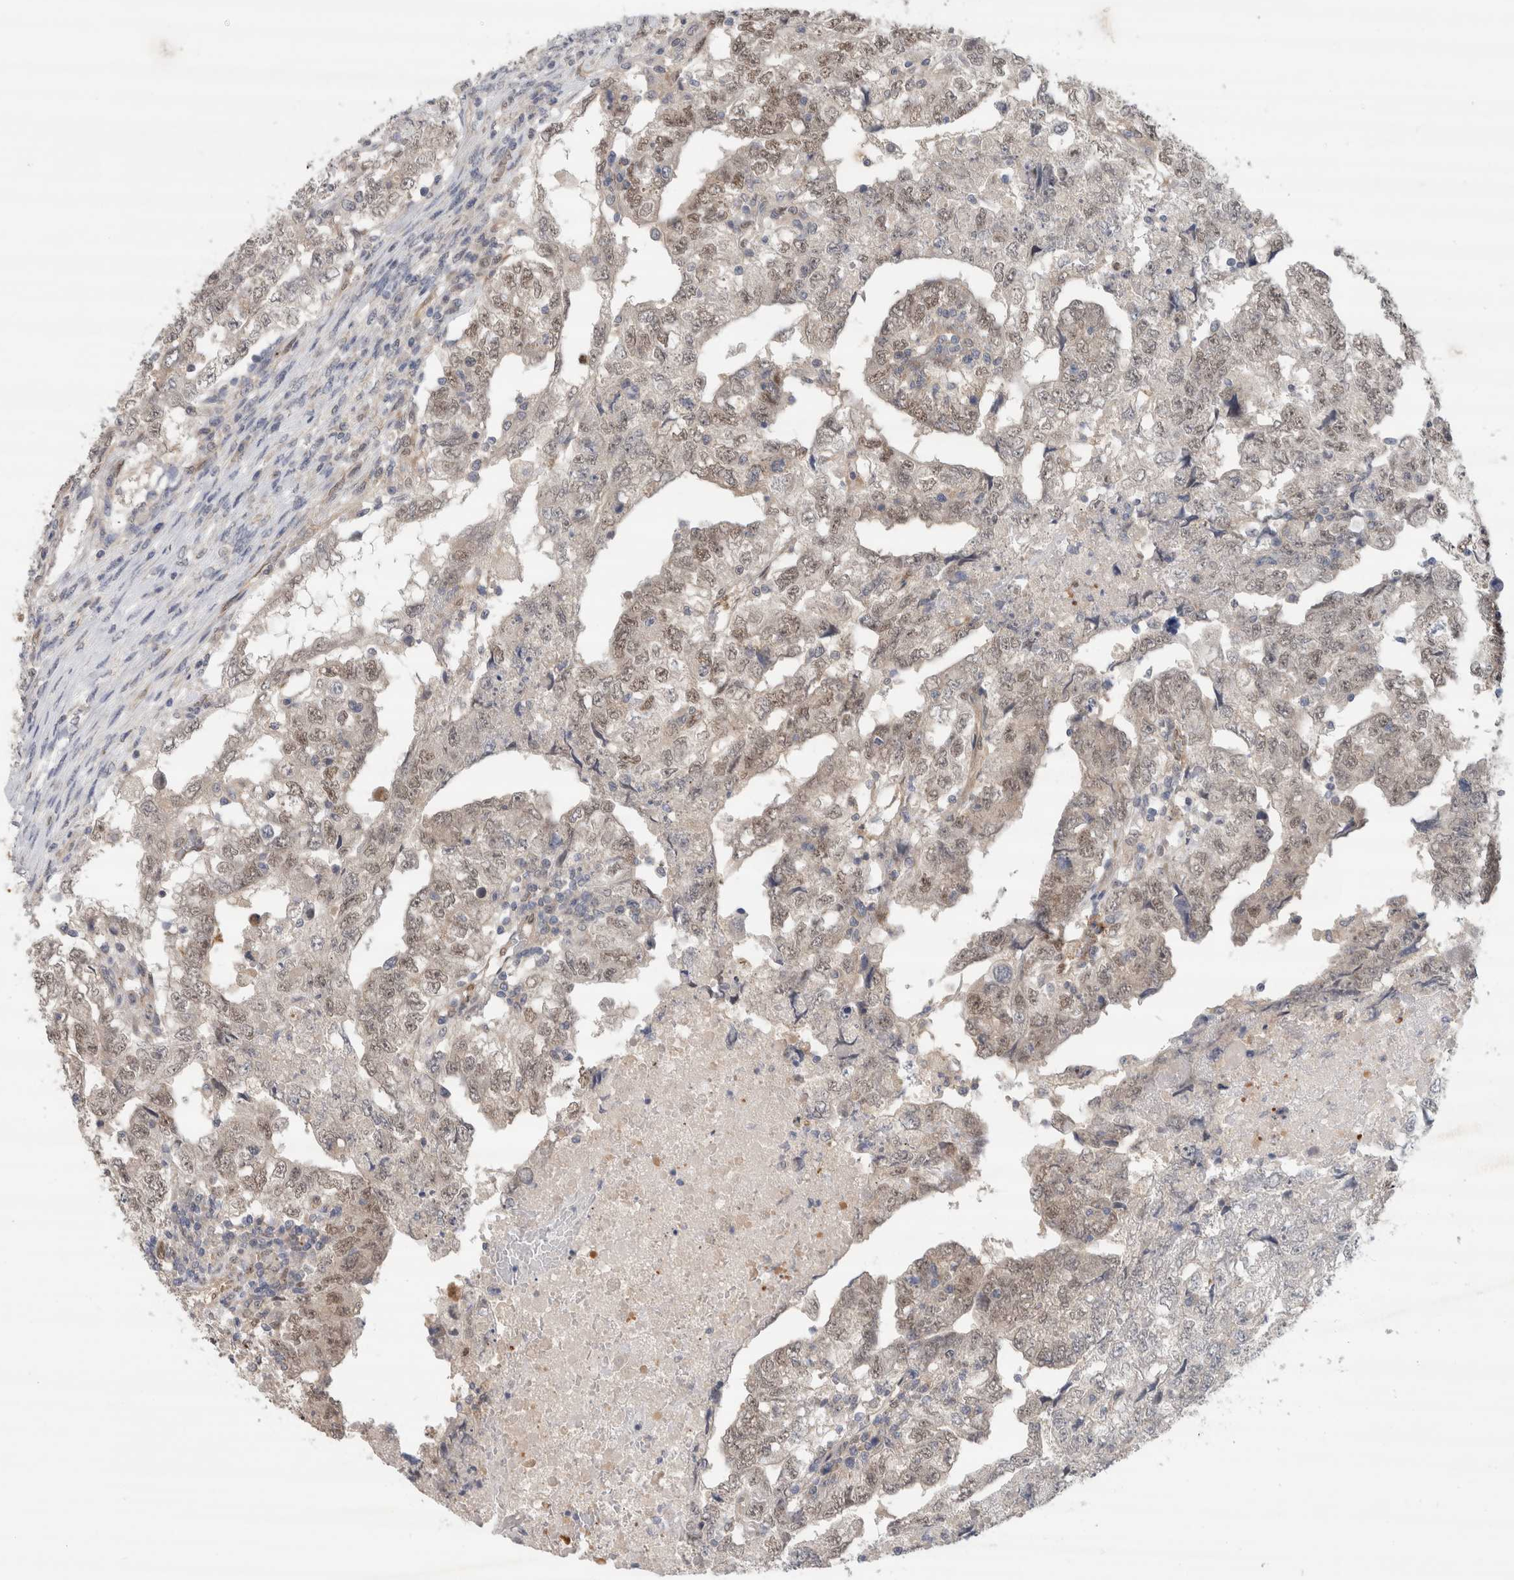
{"staining": {"intensity": "weak", "quantity": "25%-75%", "location": "nuclear"}, "tissue": "testis cancer", "cell_type": "Tumor cells", "image_type": "cancer", "snomed": [{"axis": "morphology", "description": "Carcinoma, Embryonal, NOS"}, {"axis": "topography", "description": "Testis"}], "caption": "Testis cancer stained for a protein shows weak nuclear positivity in tumor cells. (DAB IHC, brown staining for protein, blue staining for nuclei).", "gene": "EIF4G3", "patient": {"sex": "male", "age": 36}}